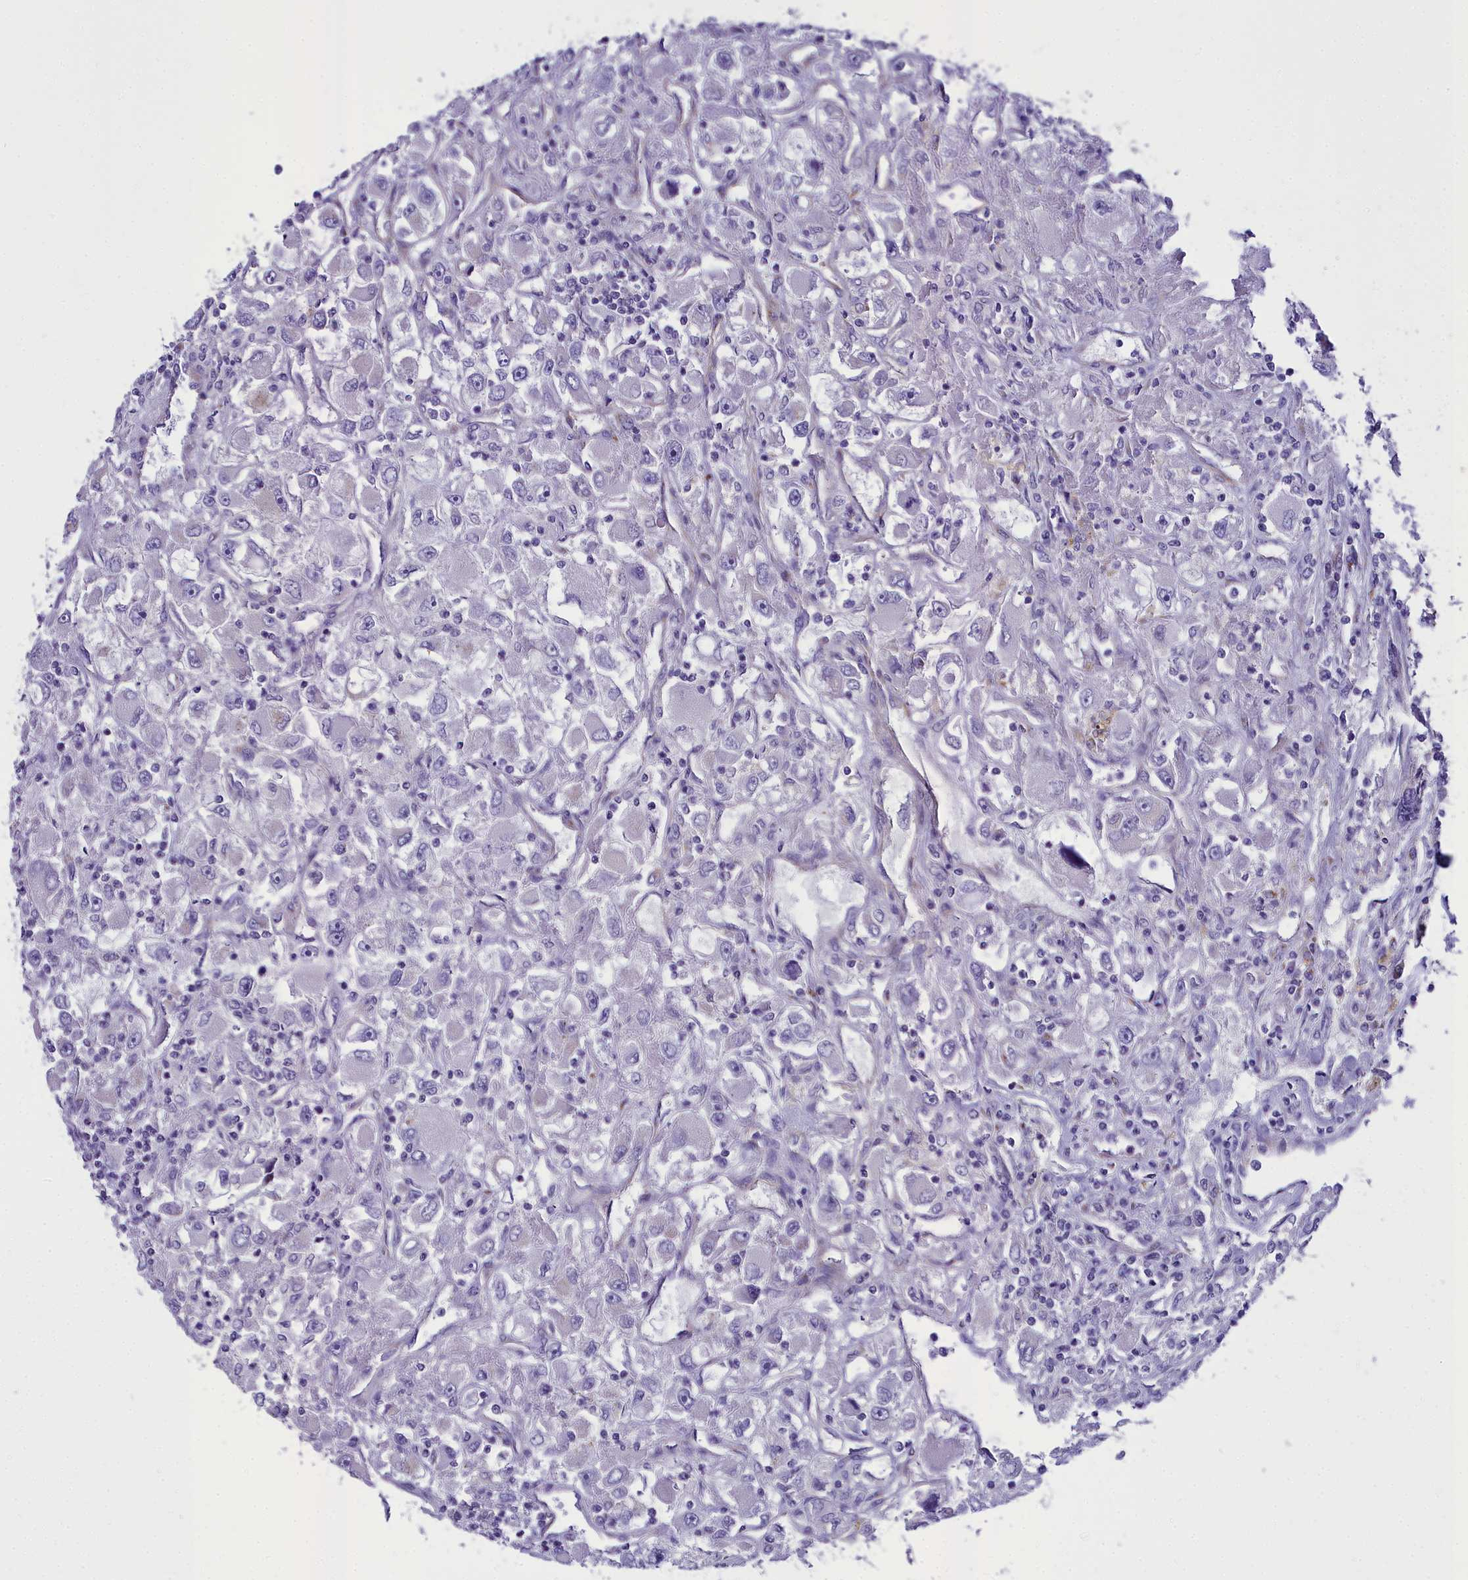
{"staining": {"intensity": "negative", "quantity": "none", "location": "none"}, "tissue": "renal cancer", "cell_type": "Tumor cells", "image_type": "cancer", "snomed": [{"axis": "morphology", "description": "Adenocarcinoma, NOS"}, {"axis": "topography", "description": "Kidney"}], "caption": "Immunohistochemical staining of renal cancer reveals no significant staining in tumor cells.", "gene": "GFRA1", "patient": {"sex": "female", "age": 52}}